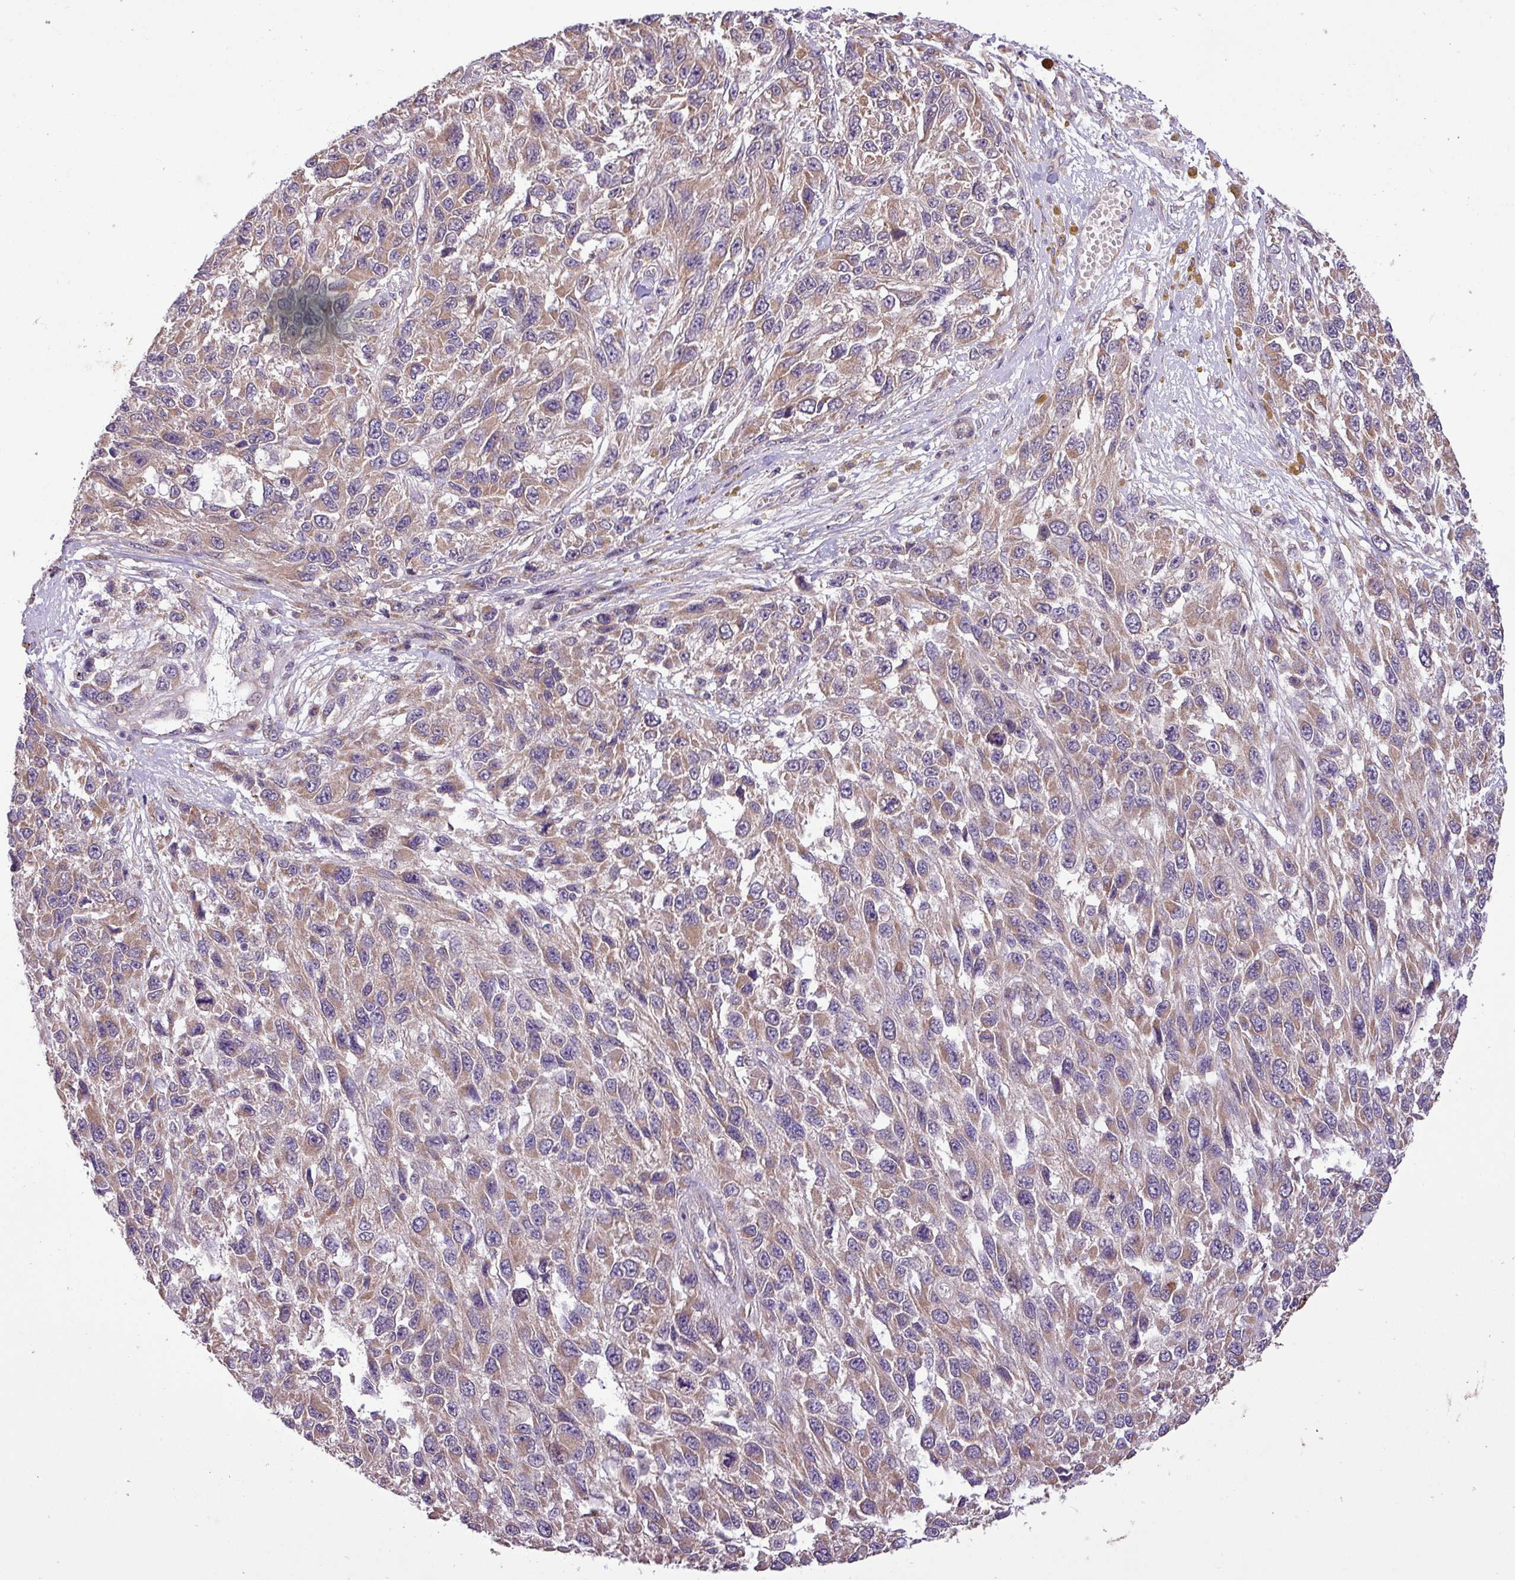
{"staining": {"intensity": "weak", "quantity": ">75%", "location": "cytoplasmic/membranous"}, "tissue": "melanoma", "cell_type": "Tumor cells", "image_type": "cancer", "snomed": [{"axis": "morphology", "description": "Malignant melanoma, NOS"}, {"axis": "topography", "description": "Skin"}], "caption": "Melanoma stained with a protein marker demonstrates weak staining in tumor cells.", "gene": "TIMM10B", "patient": {"sex": "female", "age": 96}}